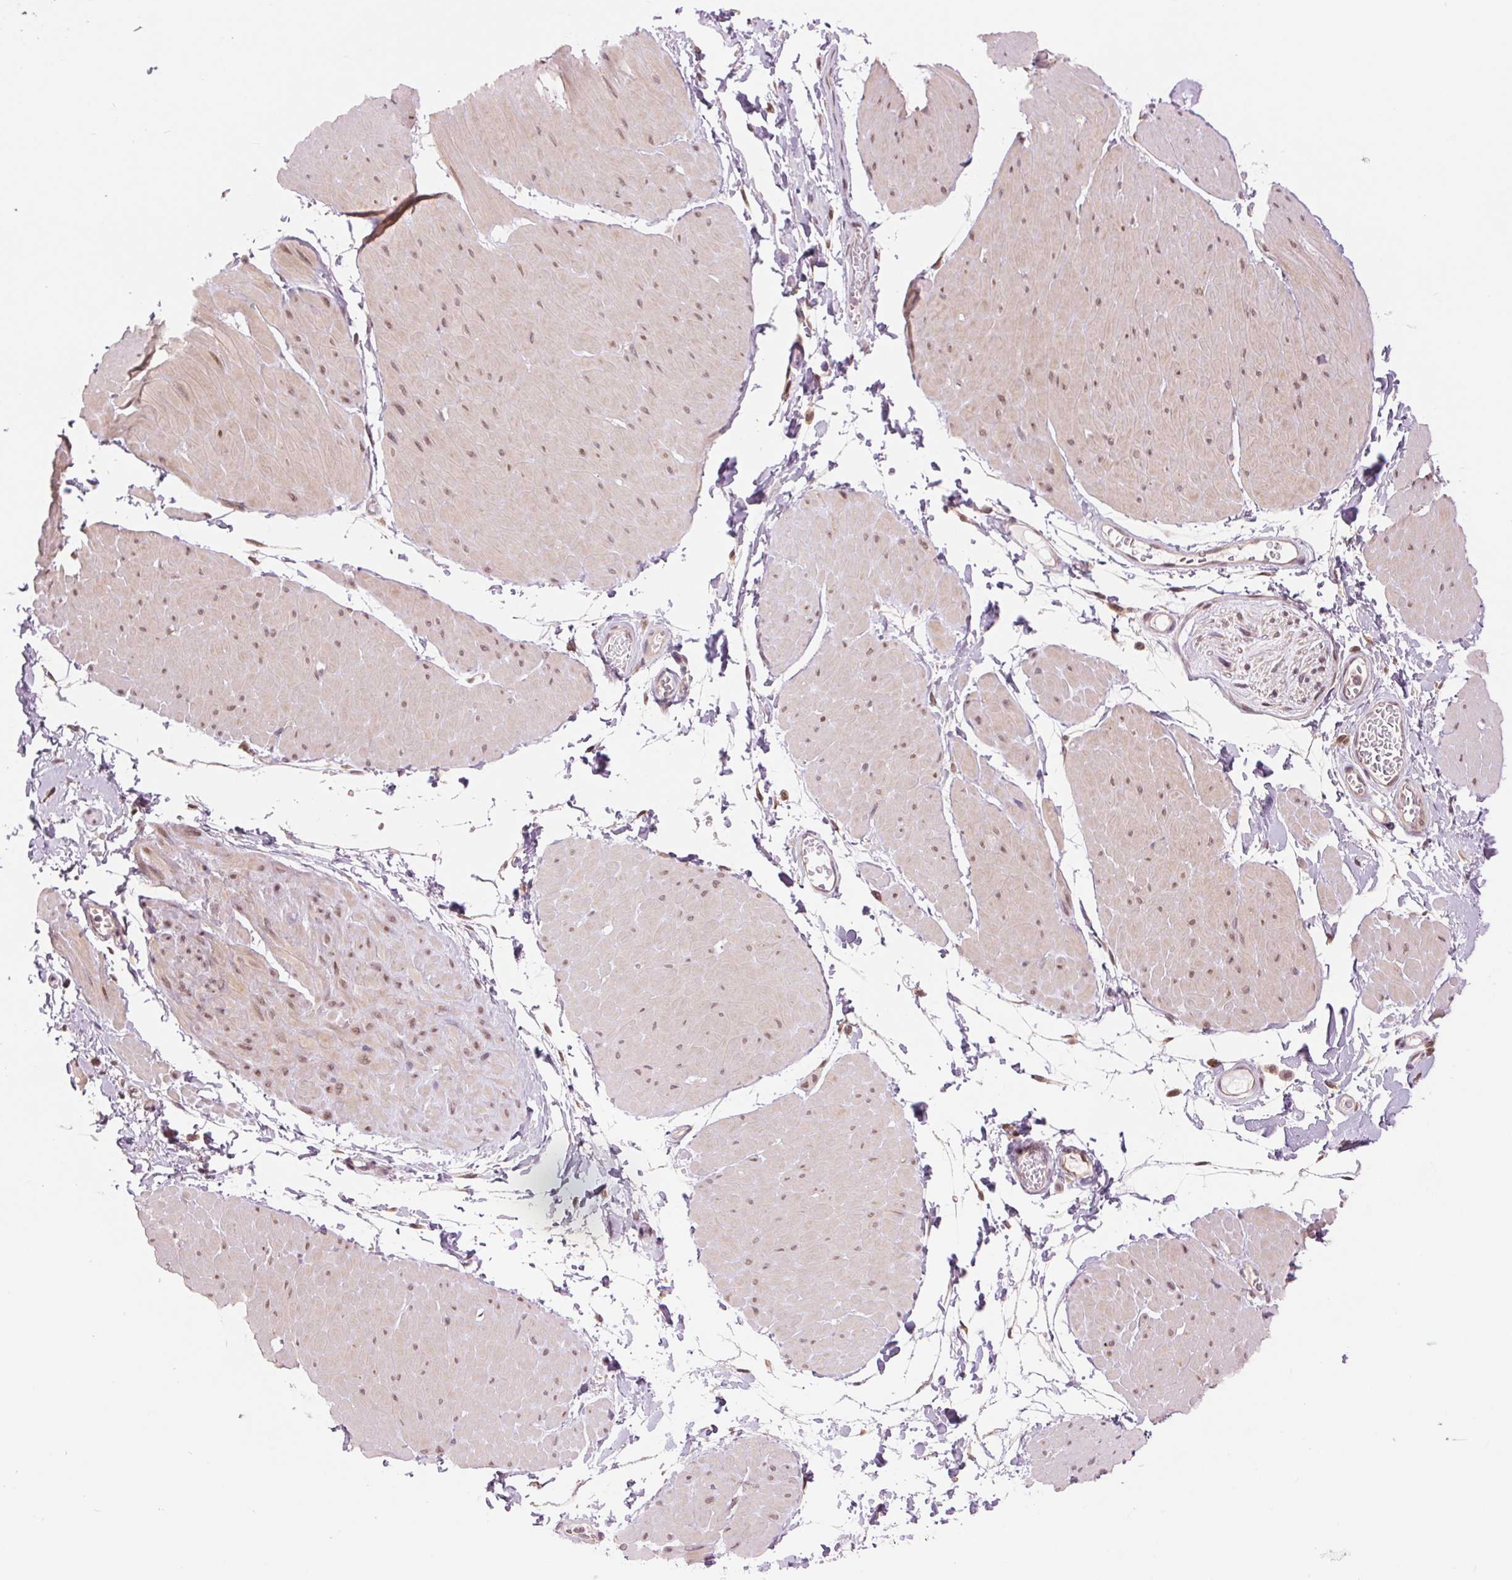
{"staining": {"intensity": "weak", "quantity": ">75%", "location": "nuclear"}, "tissue": "soft tissue", "cell_type": "Fibroblasts", "image_type": "normal", "snomed": [{"axis": "morphology", "description": "Normal tissue, NOS"}, {"axis": "topography", "description": "Smooth muscle"}, {"axis": "topography", "description": "Peripheral nerve tissue"}], "caption": "An image of soft tissue stained for a protein demonstrates weak nuclear brown staining in fibroblasts. Nuclei are stained in blue.", "gene": "ERI3", "patient": {"sex": "male", "age": 58}}